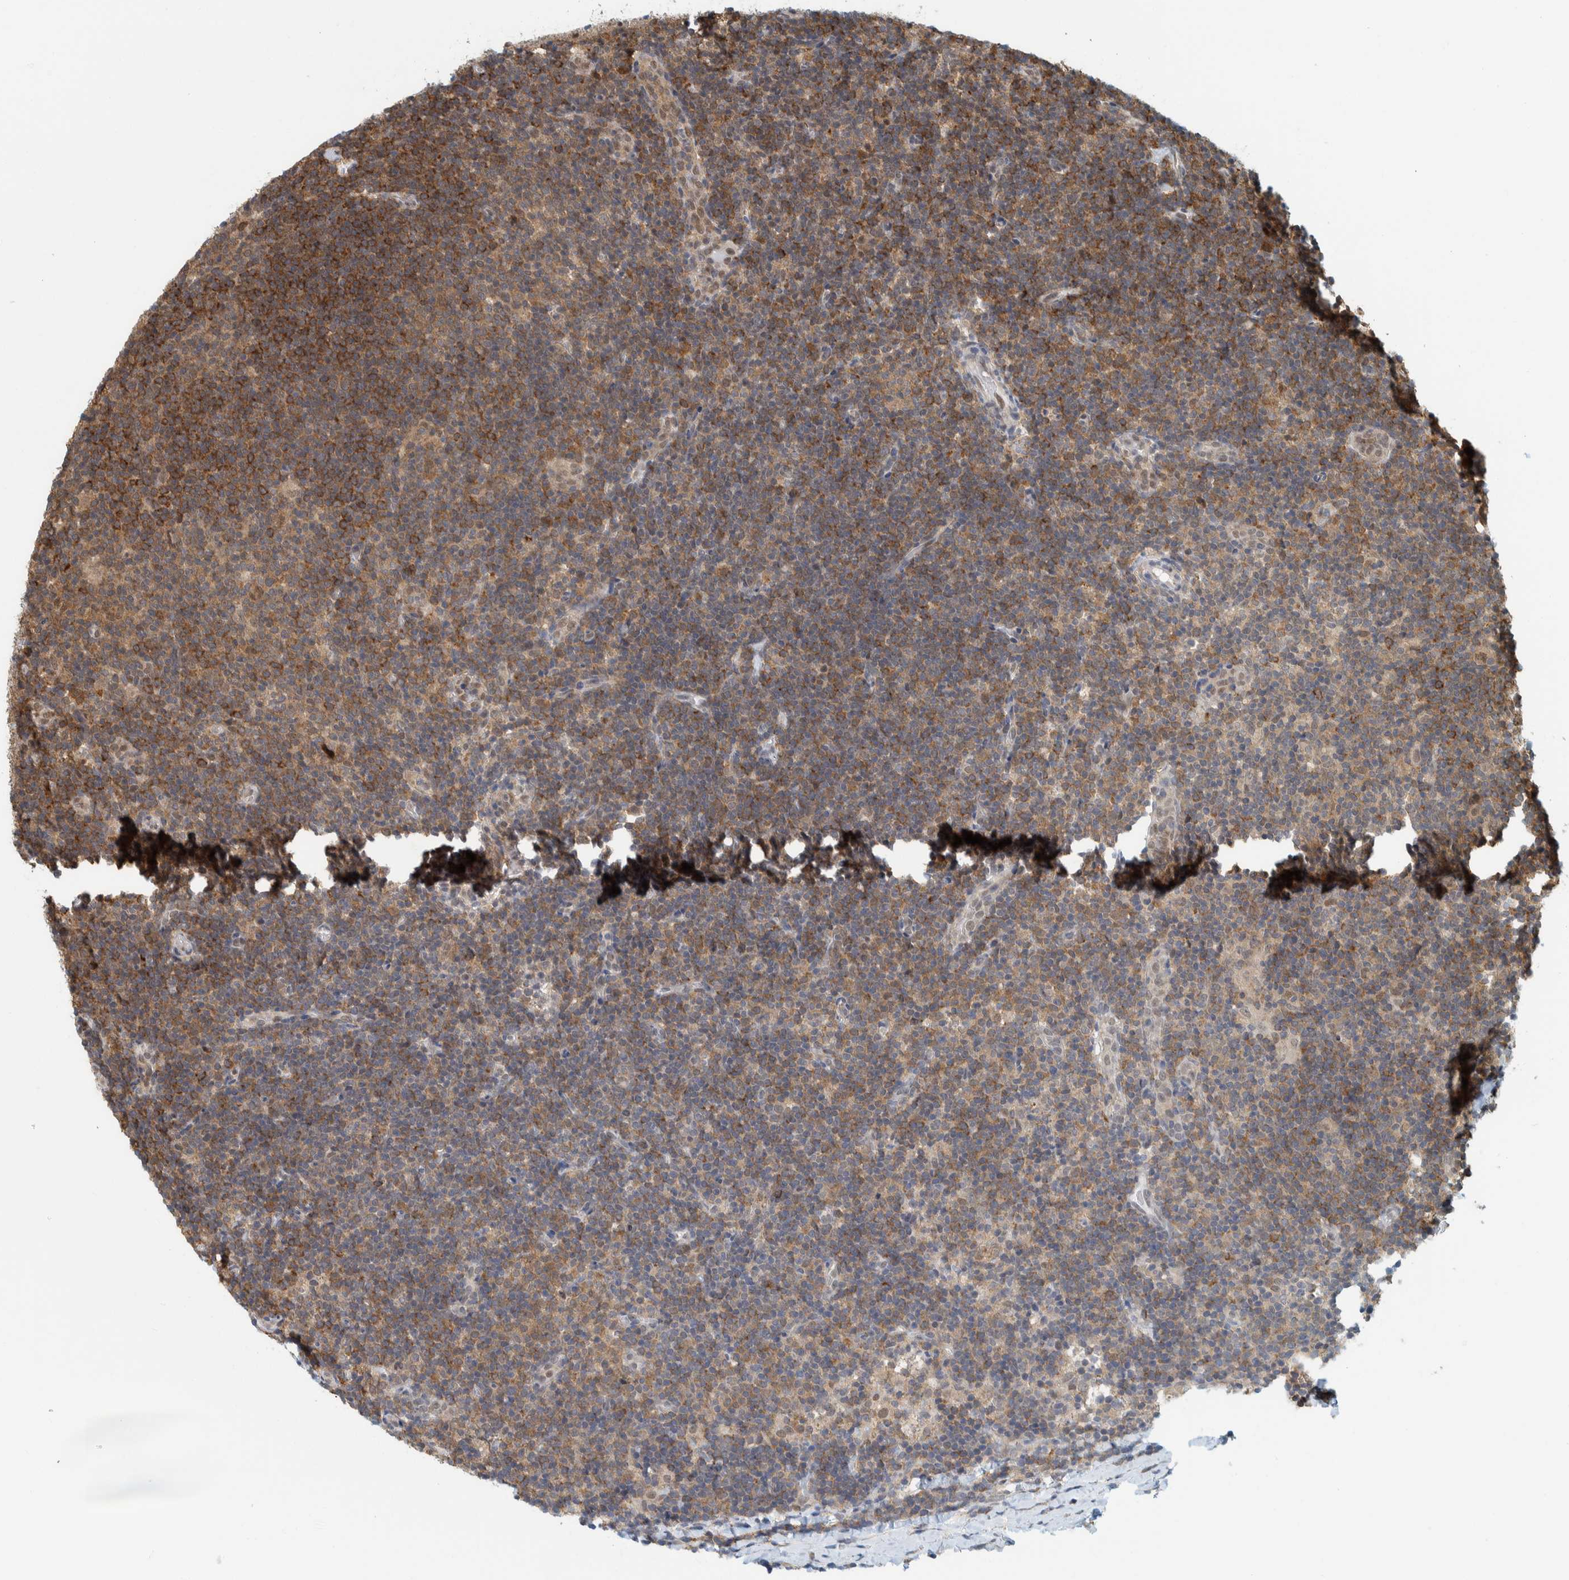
{"staining": {"intensity": "moderate", "quantity": "<25%", "location": "cytoplasmic/membranous,nuclear"}, "tissue": "lymphoma", "cell_type": "Tumor cells", "image_type": "cancer", "snomed": [{"axis": "morphology", "description": "Hodgkin's disease, NOS"}, {"axis": "topography", "description": "Lymph node"}], "caption": "The histopathology image shows a brown stain indicating the presence of a protein in the cytoplasmic/membranous and nuclear of tumor cells in Hodgkin's disease. (IHC, brightfield microscopy, high magnification).", "gene": "COPS3", "patient": {"sex": "female", "age": 57}}